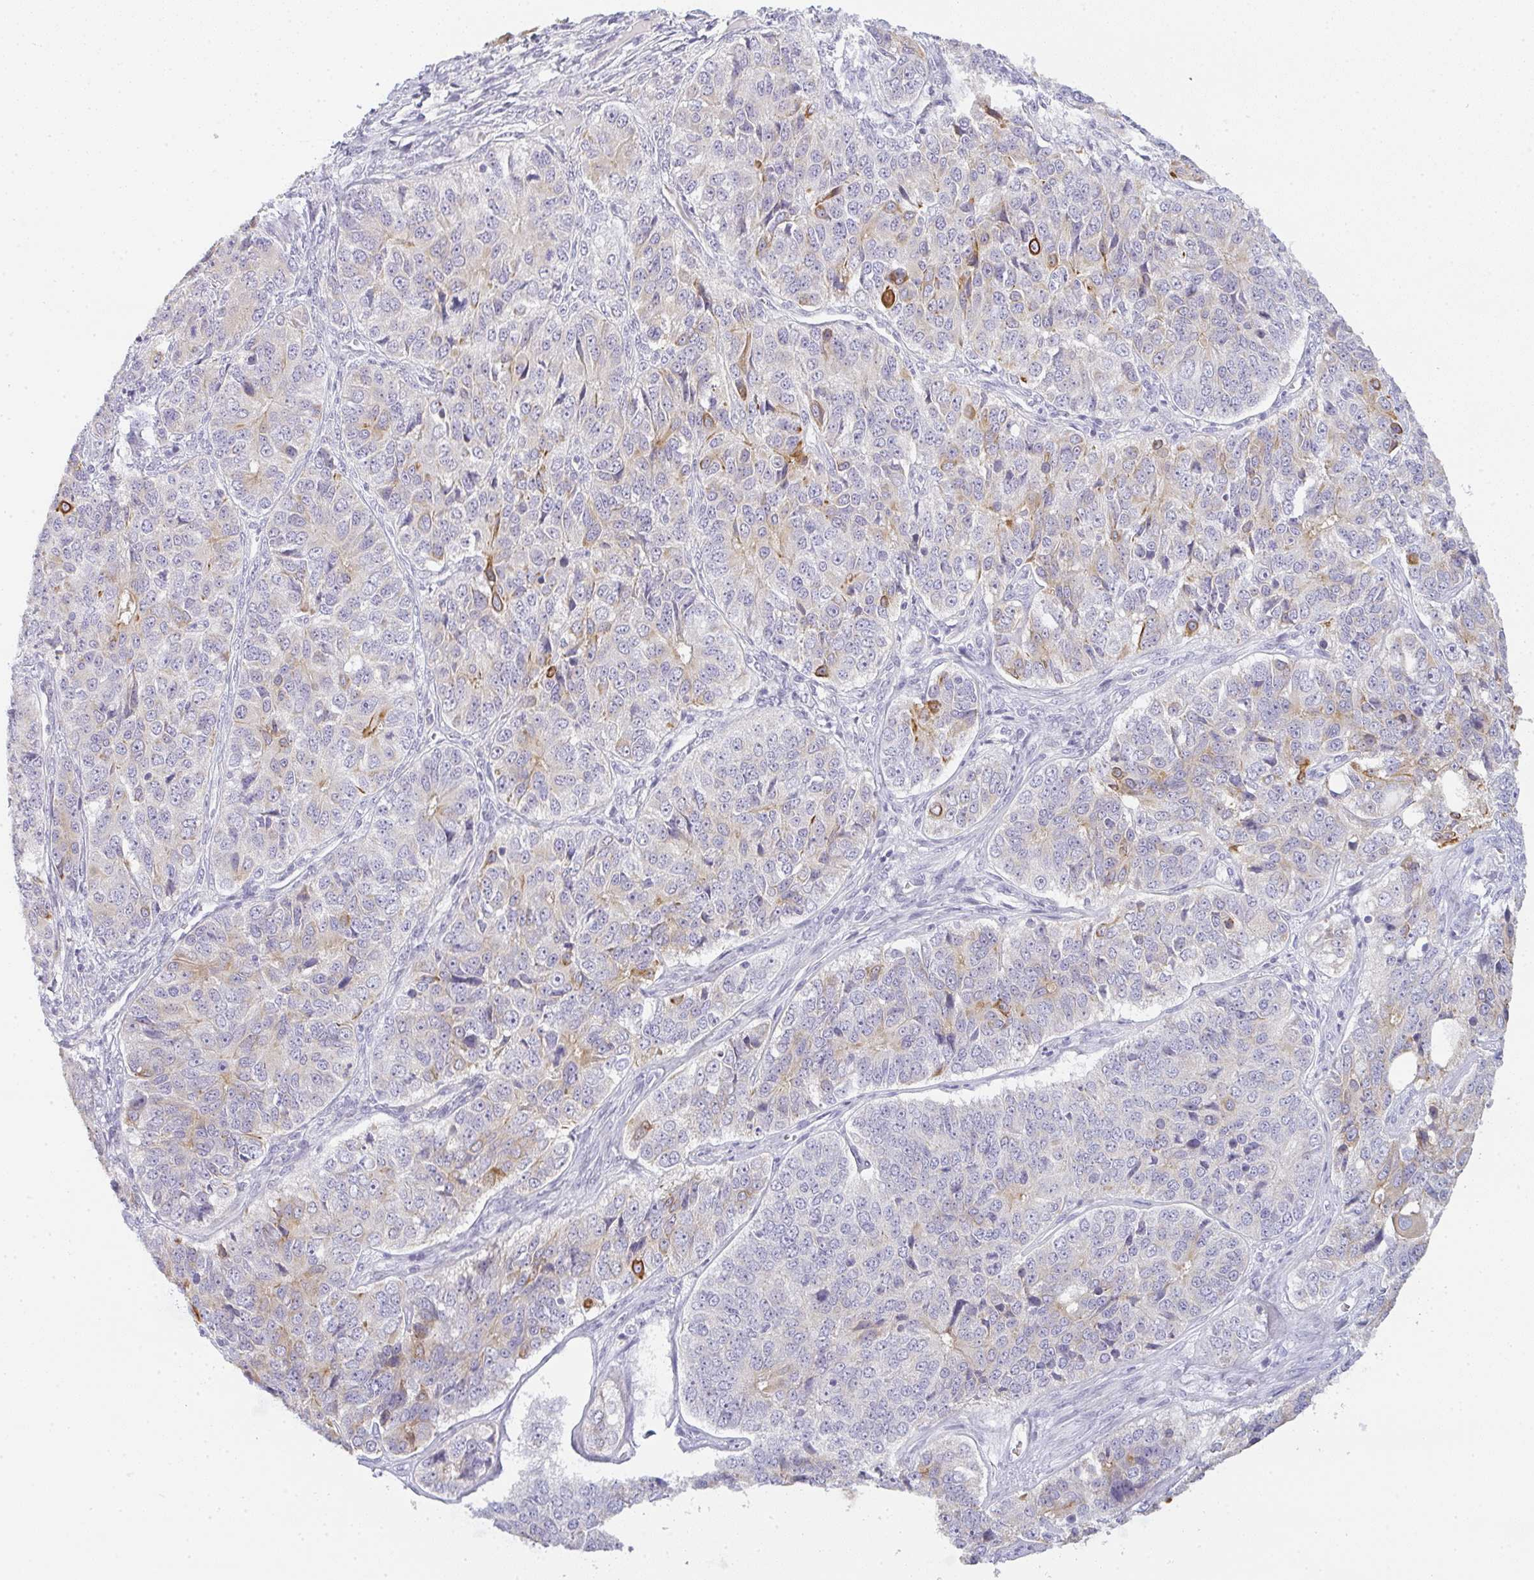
{"staining": {"intensity": "moderate", "quantity": "<25%", "location": "cytoplasmic/membranous"}, "tissue": "ovarian cancer", "cell_type": "Tumor cells", "image_type": "cancer", "snomed": [{"axis": "morphology", "description": "Carcinoma, endometroid"}, {"axis": "topography", "description": "Ovary"}], "caption": "An image of endometroid carcinoma (ovarian) stained for a protein shows moderate cytoplasmic/membranous brown staining in tumor cells.", "gene": "SIRPB2", "patient": {"sex": "female", "age": 51}}